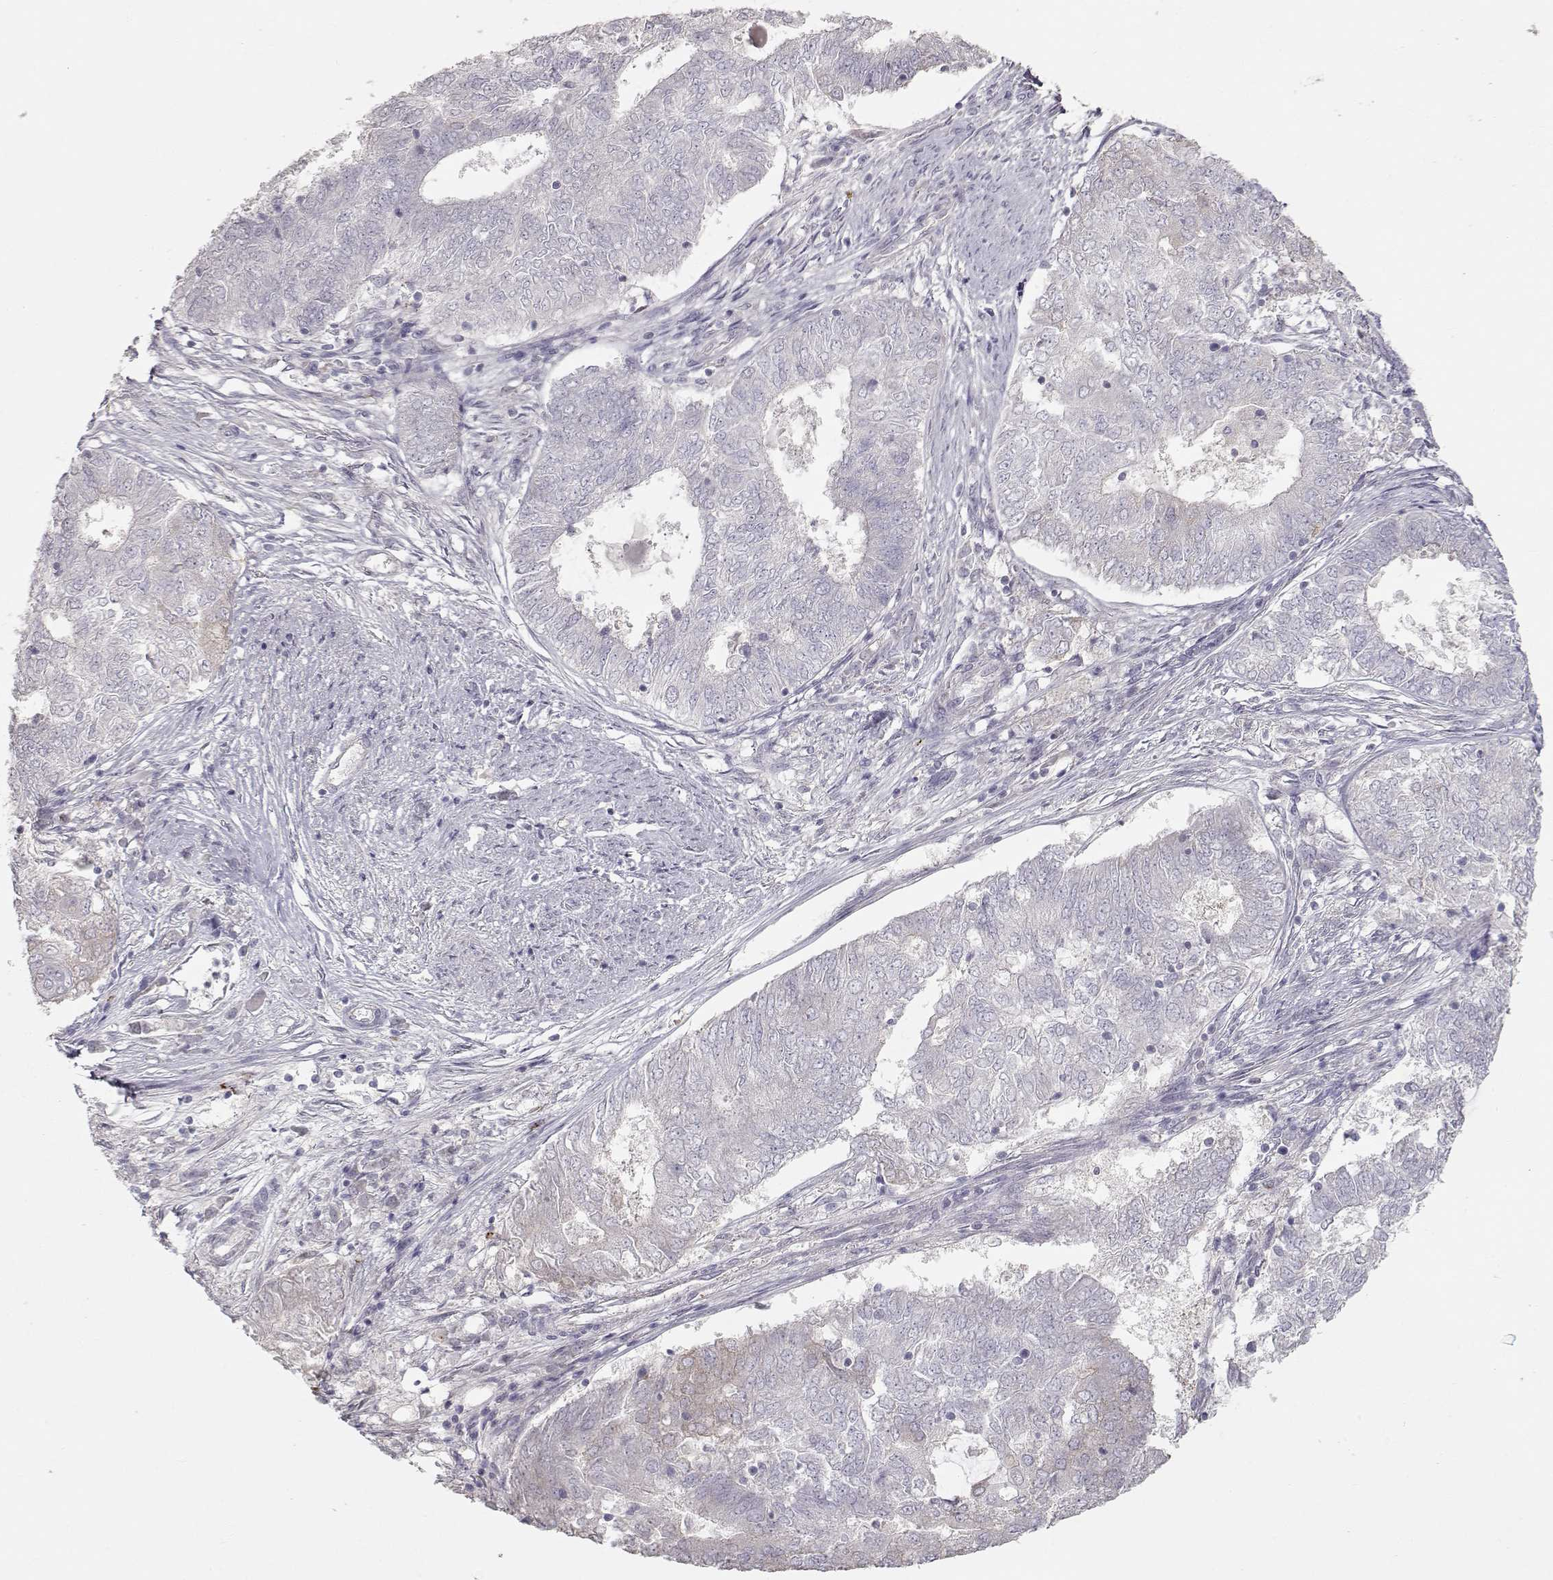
{"staining": {"intensity": "negative", "quantity": "none", "location": "none"}, "tissue": "endometrial cancer", "cell_type": "Tumor cells", "image_type": "cancer", "snomed": [{"axis": "morphology", "description": "Adenocarcinoma, NOS"}, {"axis": "topography", "description": "Endometrium"}], "caption": "Photomicrograph shows no significant protein positivity in tumor cells of adenocarcinoma (endometrial).", "gene": "ARHGAP8", "patient": {"sex": "female", "age": 62}}